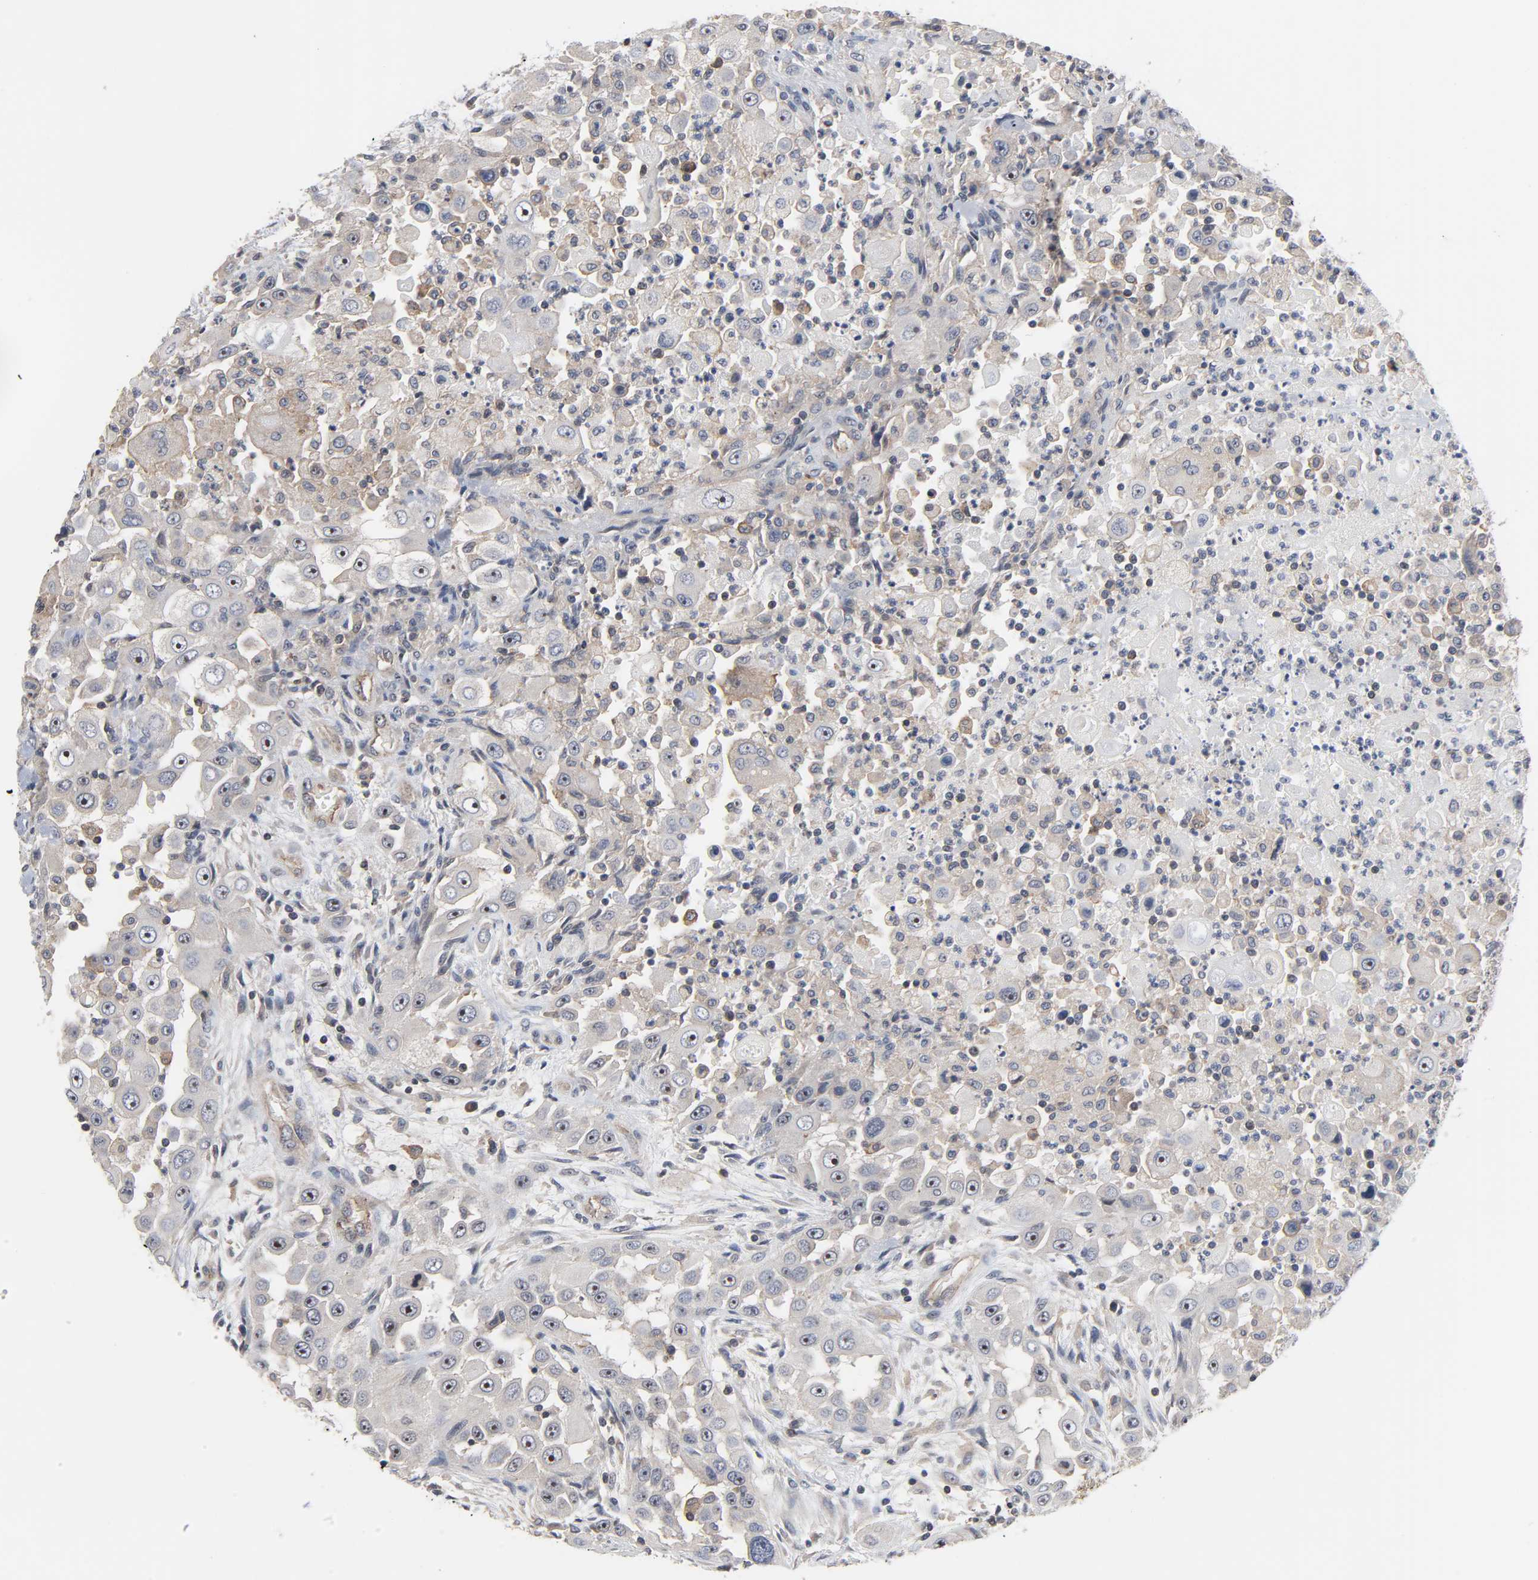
{"staining": {"intensity": "weak", "quantity": "25%-75%", "location": "cytoplasmic/membranous,nuclear"}, "tissue": "head and neck cancer", "cell_type": "Tumor cells", "image_type": "cancer", "snomed": [{"axis": "morphology", "description": "Carcinoma, NOS"}, {"axis": "topography", "description": "Head-Neck"}], "caption": "This is an image of immunohistochemistry staining of head and neck cancer, which shows weak staining in the cytoplasmic/membranous and nuclear of tumor cells.", "gene": "DDX10", "patient": {"sex": "male", "age": 87}}